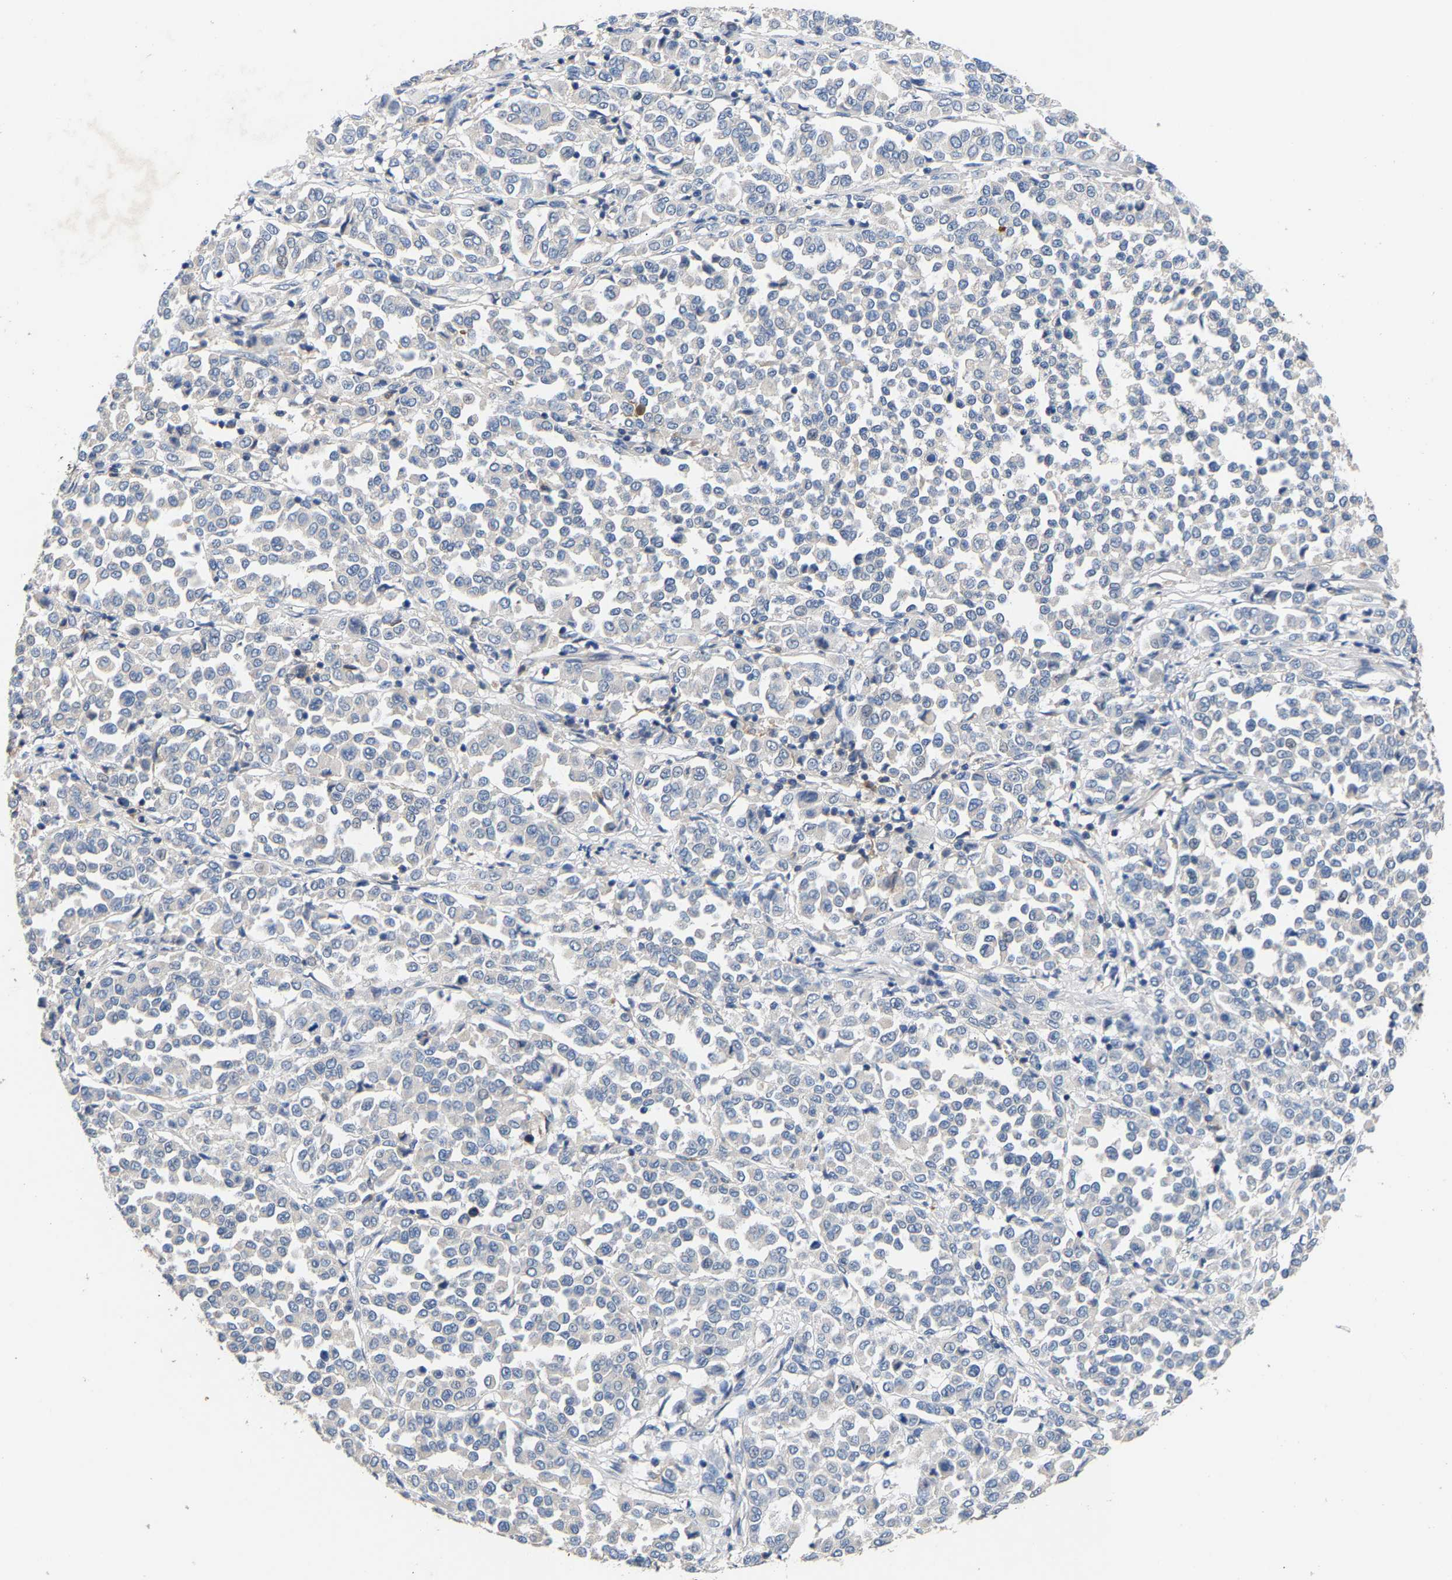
{"staining": {"intensity": "negative", "quantity": "none", "location": "none"}, "tissue": "melanoma", "cell_type": "Tumor cells", "image_type": "cancer", "snomed": [{"axis": "morphology", "description": "Malignant melanoma, Metastatic site"}, {"axis": "topography", "description": "Pancreas"}], "caption": "A photomicrograph of human malignant melanoma (metastatic site) is negative for staining in tumor cells.", "gene": "CCDC171", "patient": {"sex": "female", "age": 30}}